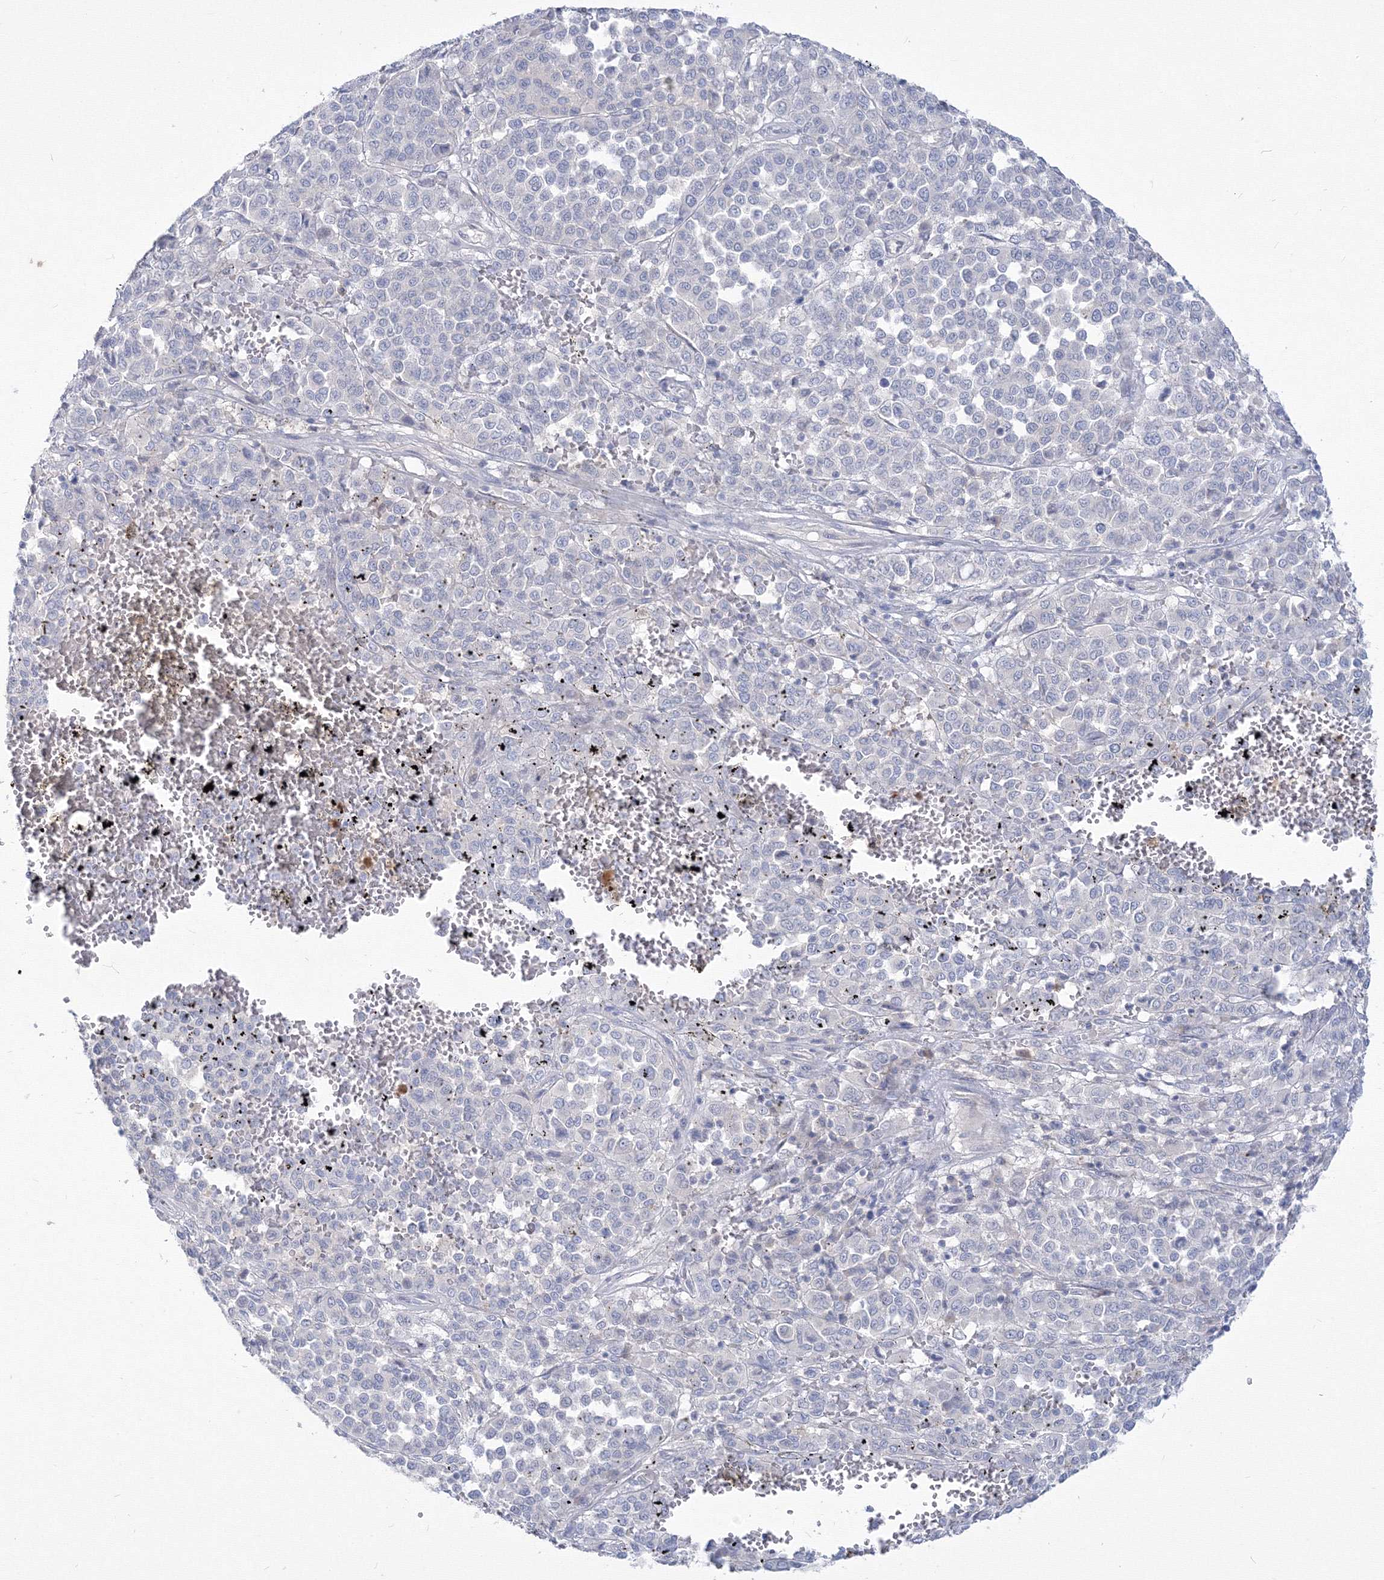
{"staining": {"intensity": "negative", "quantity": "none", "location": "none"}, "tissue": "melanoma", "cell_type": "Tumor cells", "image_type": "cancer", "snomed": [{"axis": "morphology", "description": "Malignant melanoma, Metastatic site"}, {"axis": "topography", "description": "Pancreas"}], "caption": "Tumor cells show no significant expression in malignant melanoma (metastatic site).", "gene": "FBXL8", "patient": {"sex": "female", "age": 30}}